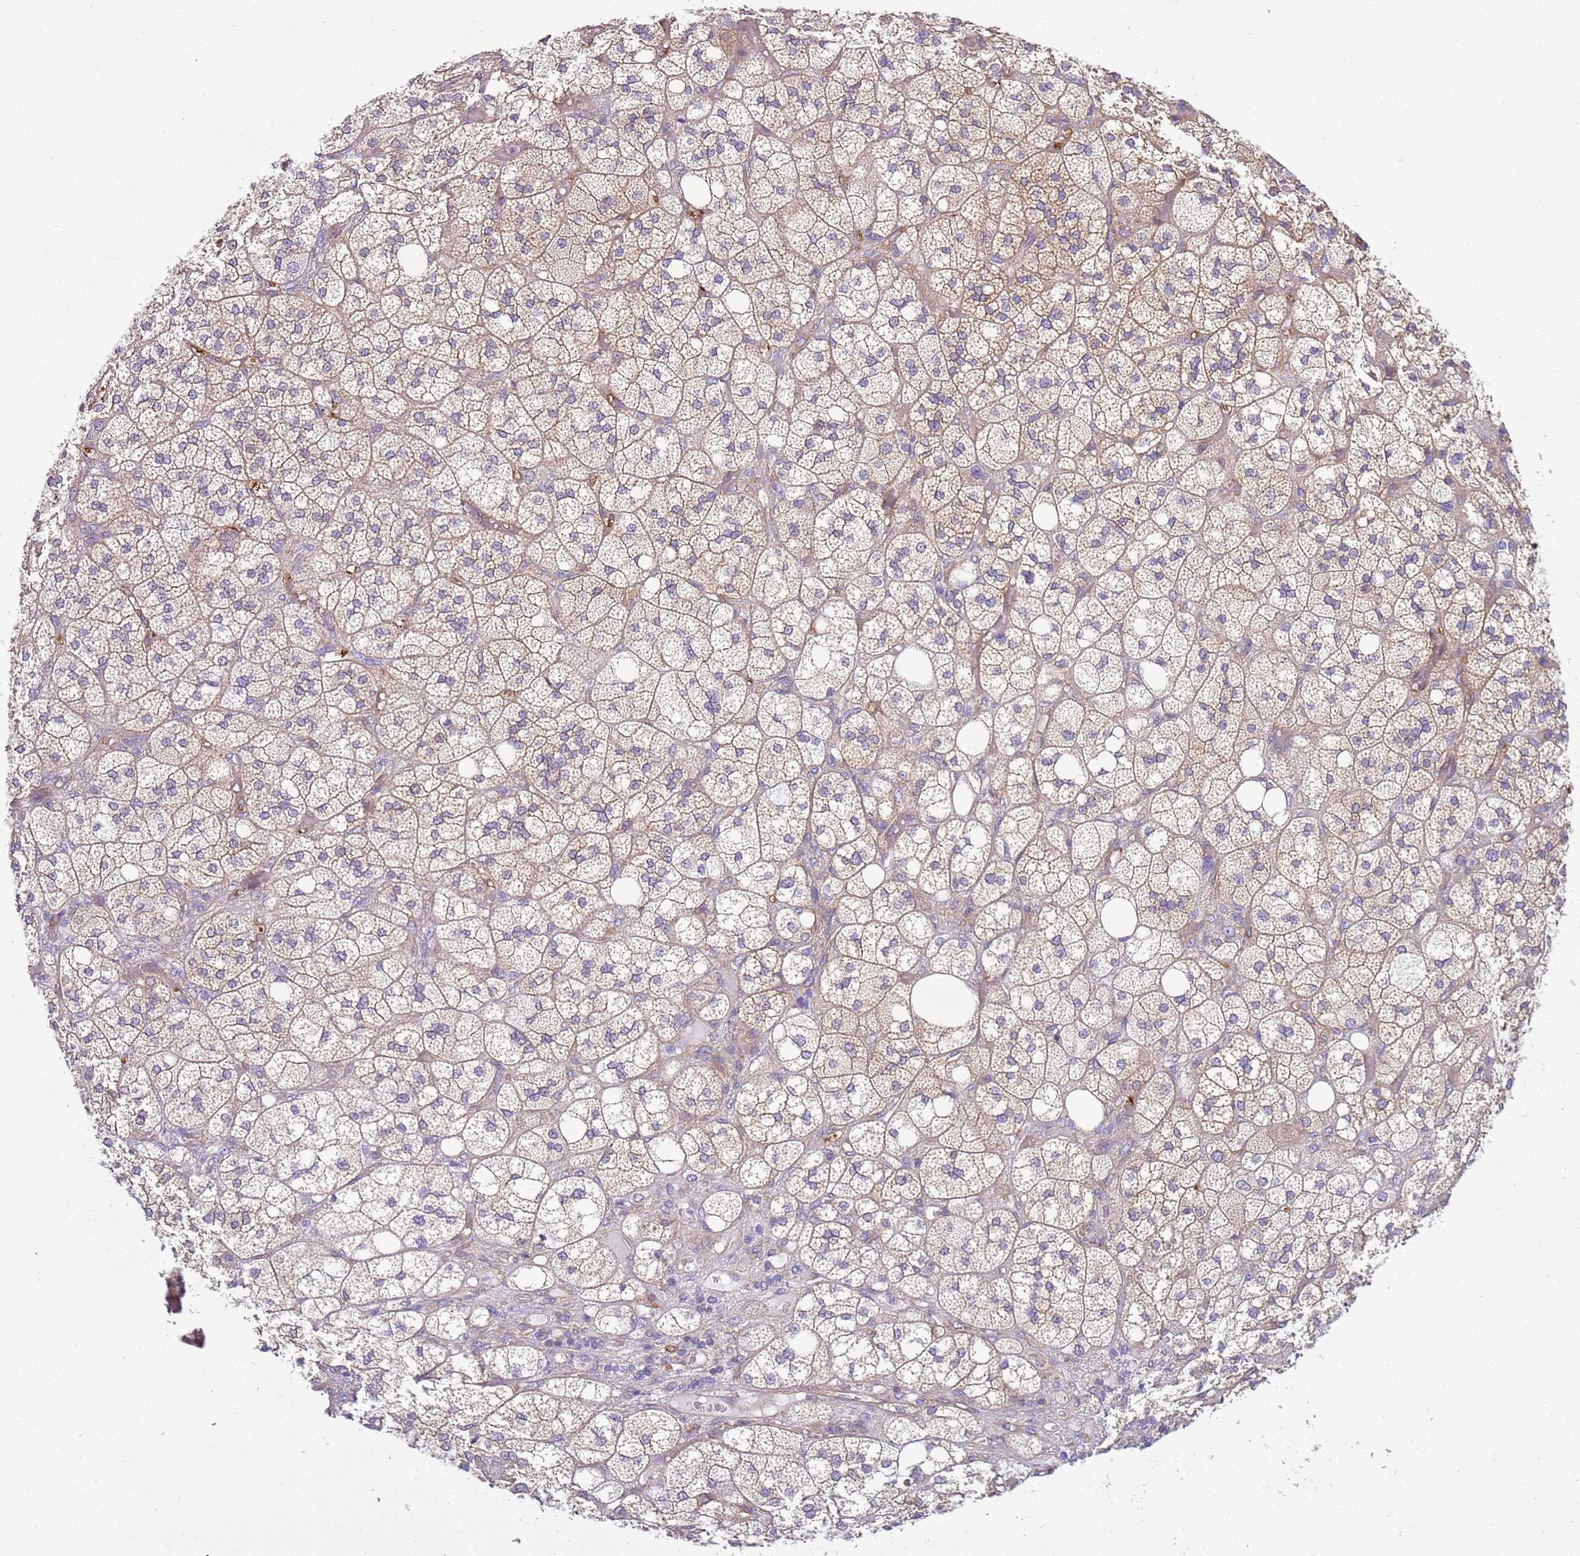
{"staining": {"intensity": "moderate", "quantity": "25%-75%", "location": "cytoplasmic/membranous"}, "tissue": "adrenal gland", "cell_type": "Glandular cells", "image_type": "normal", "snomed": [{"axis": "morphology", "description": "Normal tissue, NOS"}, {"axis": "topography", "description": "Adrenal gland"}], "caption": "This is an image of immunohistochemistry staining of benign adrenal gland, which shows moderate positivity in the cytoplasmic/membranous of glandular cells.", "gene": "SNX21", "patient": {"sex": "male", "age": 61}}